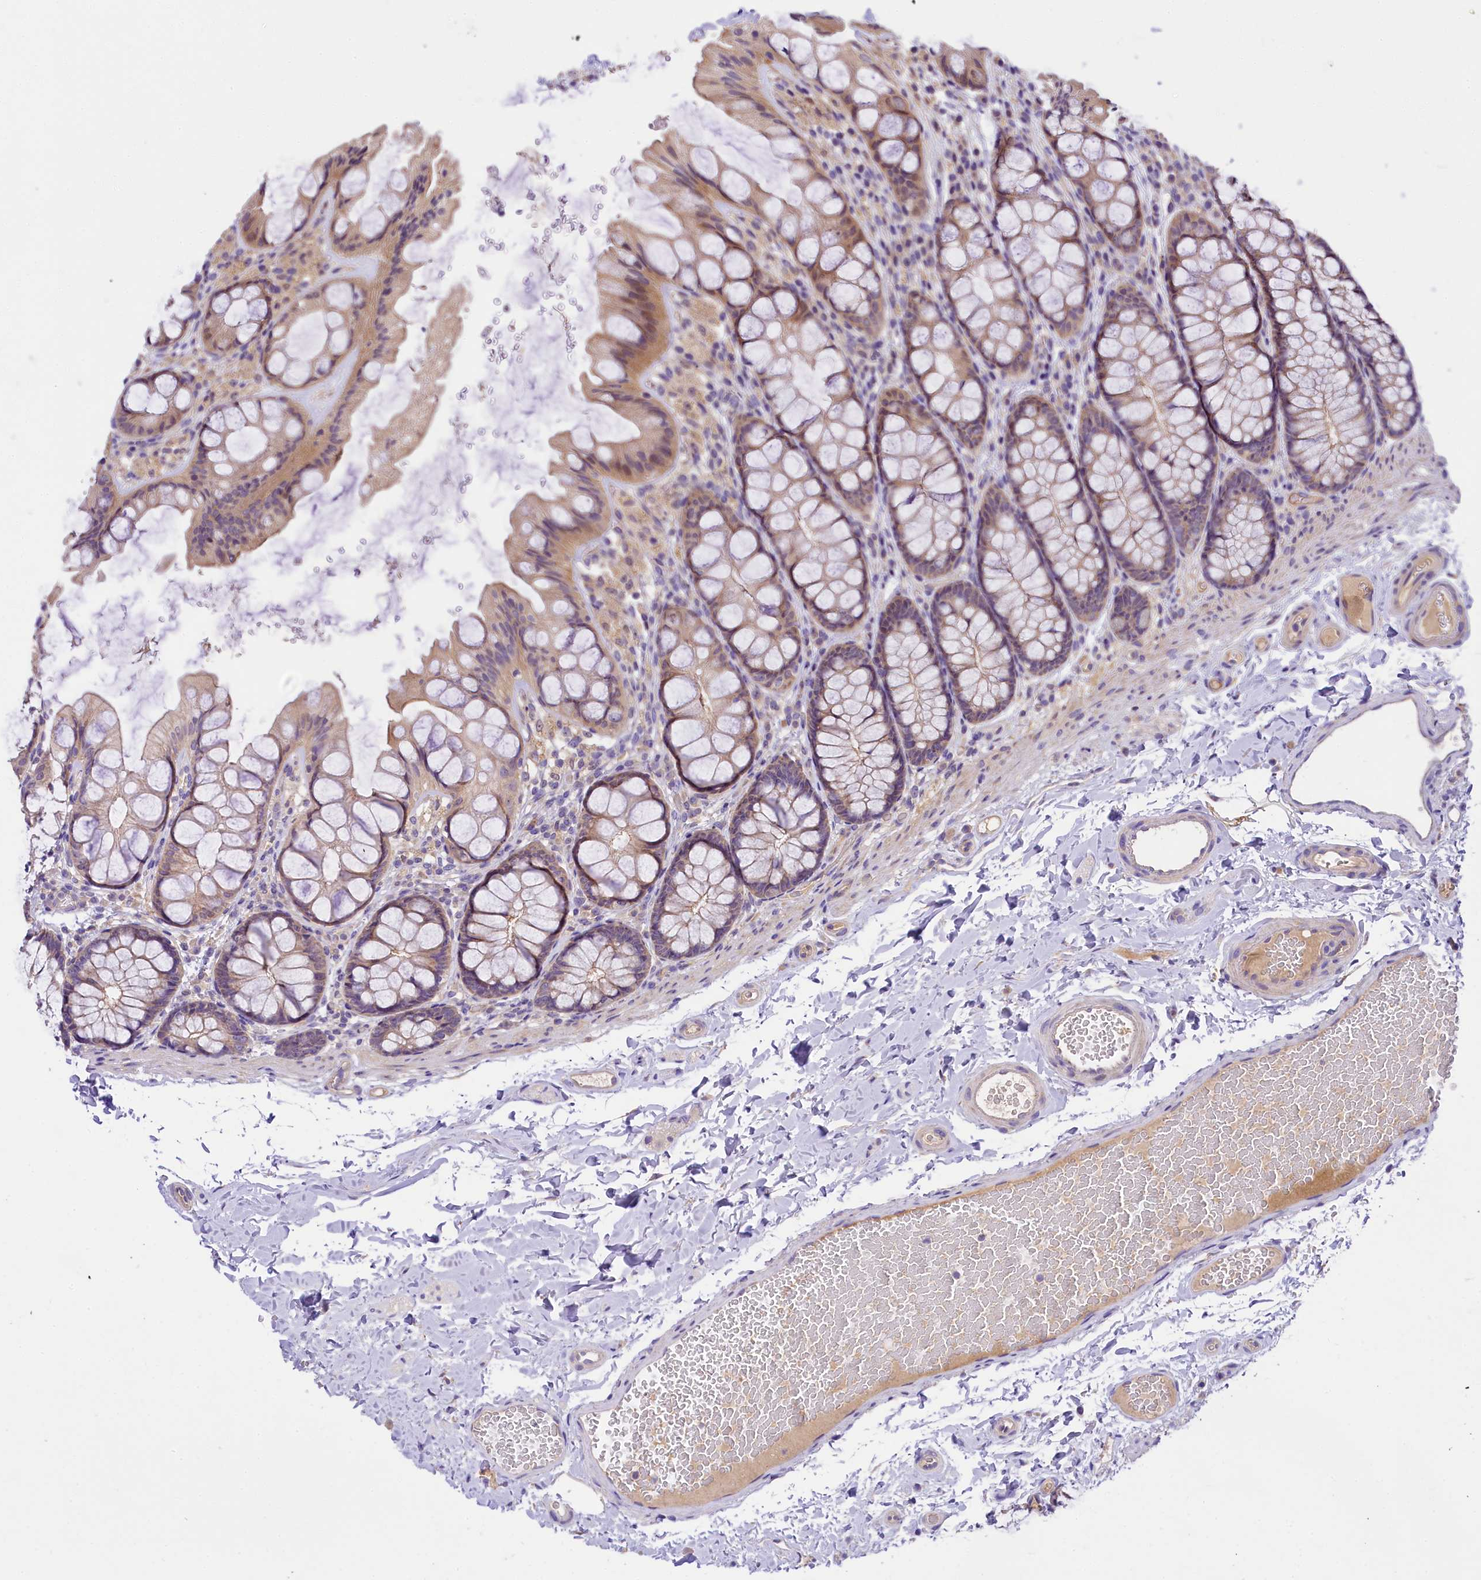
{"staining": {"intensity": "weak", "quantity": "25%-75%", "location": "cytoplasmic/membranous"}, "tissue": "colon", "cell_type": "Endothelial cells", "image_type": "normal", "snomed": [{"axis": "morphology", "description": "Normal tissue, NOS"}, {"axis": "topography", "description": "Colon"}], "caption": "Immunohistochemical staining of normal colon shows 25%-75% levels of weak cytoplasmic/membranous protein positivity in about 25%-75% of endothelial cells. (DAB (3,3'-diaminobenzidine) IHC, brown staining for protein, blue staining for nuclei).", "gene": "UBXN6", "patient": {"sex": "male", "age": 47}}